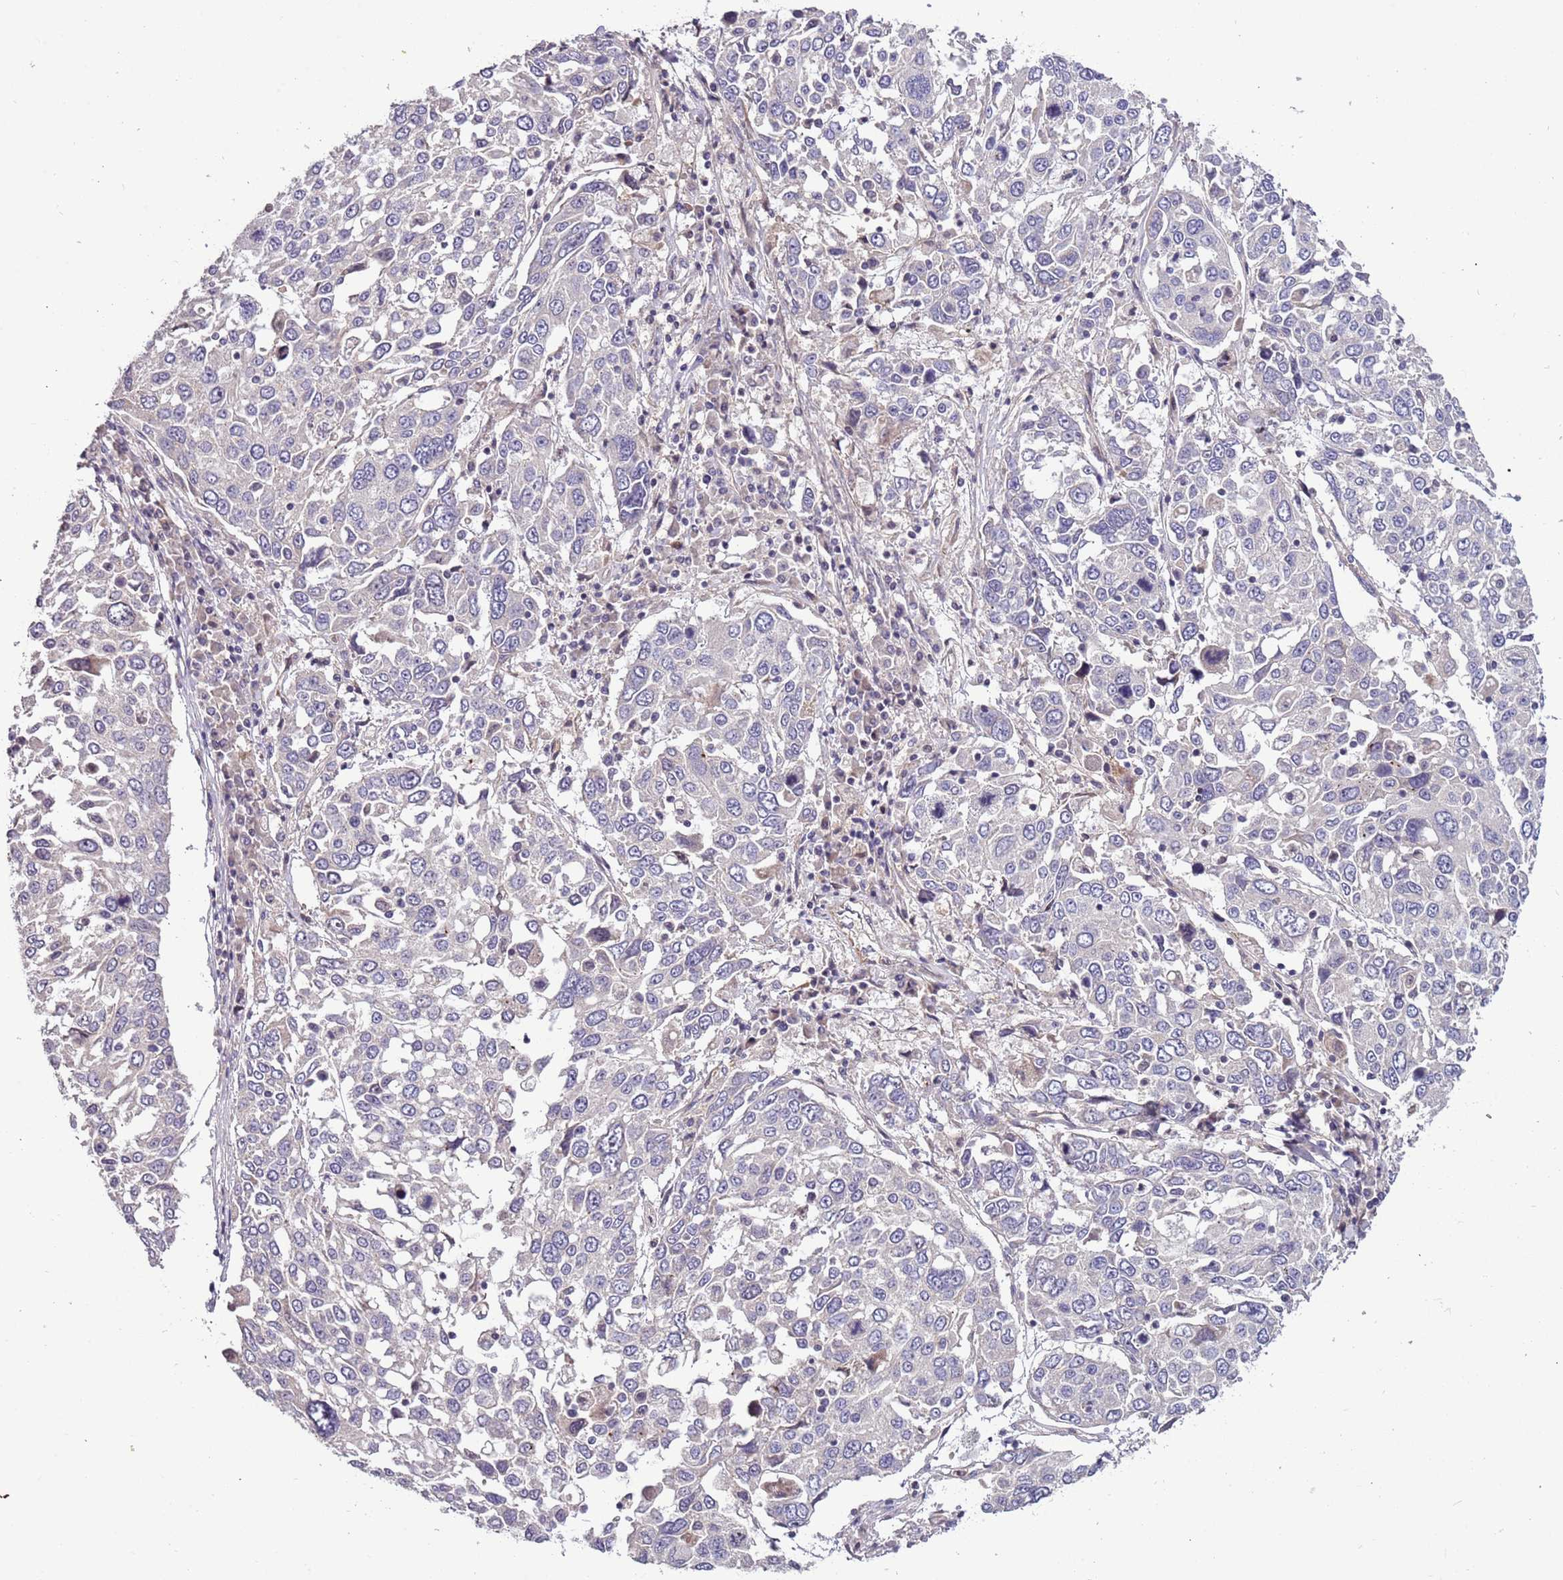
{"staining": {"intensity": "negative", "quantity": "none", "location": "none"}, "tissue": "lung cancer", "cell_type": "Tumor cells", "image_type": "cancer", "snomed": [{"axis": "morphology", "description": "Squamous cell carcinoma, NOS"}, {"axis": "topography", "description": "Lung"}], "caption": "This is an immunohistochemistry (IHC) histopathology image of lung squamous cell carcinoma. There is no expression in tumor cells.", "gene": "LAMB4", "patient": {"sex": "male", "age": 65}}